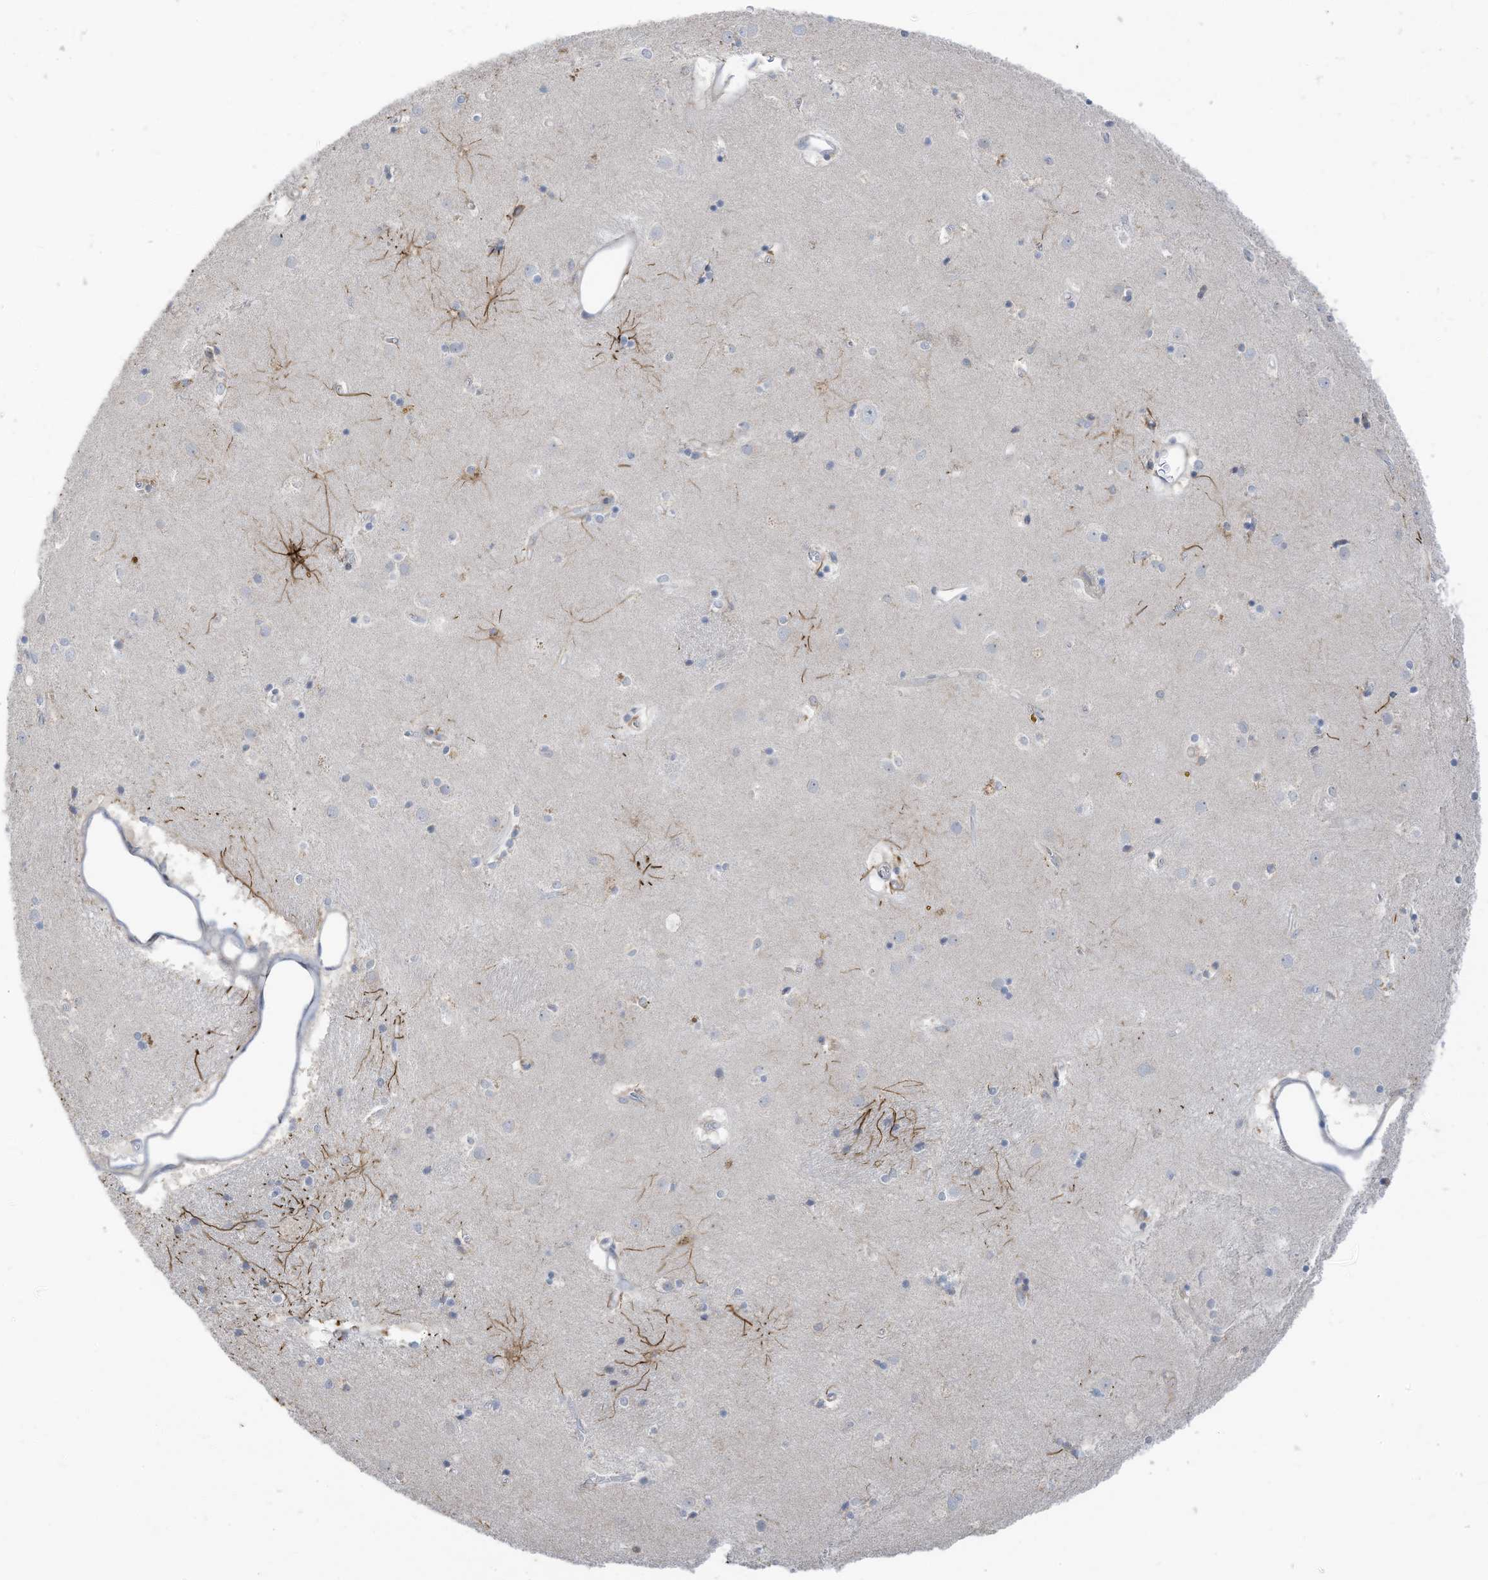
{"staining": {"intensity": "negative", "quantity": "none", "location": "none"}, "tissue": "caudate", "cell_type": "Glial cells", "image_type": "normal", "snomed": [{"axis": "morphology", "description": "Normal tissue, NOS"}, {"axis": "topography", "description": "Lateral ventricle wall"}], "caption": "Human caudate stained for a protein using IHC shows no expression in glial cells.", "gene": "SLC1A5", "patient": {"sex": "male", "age": 70}}